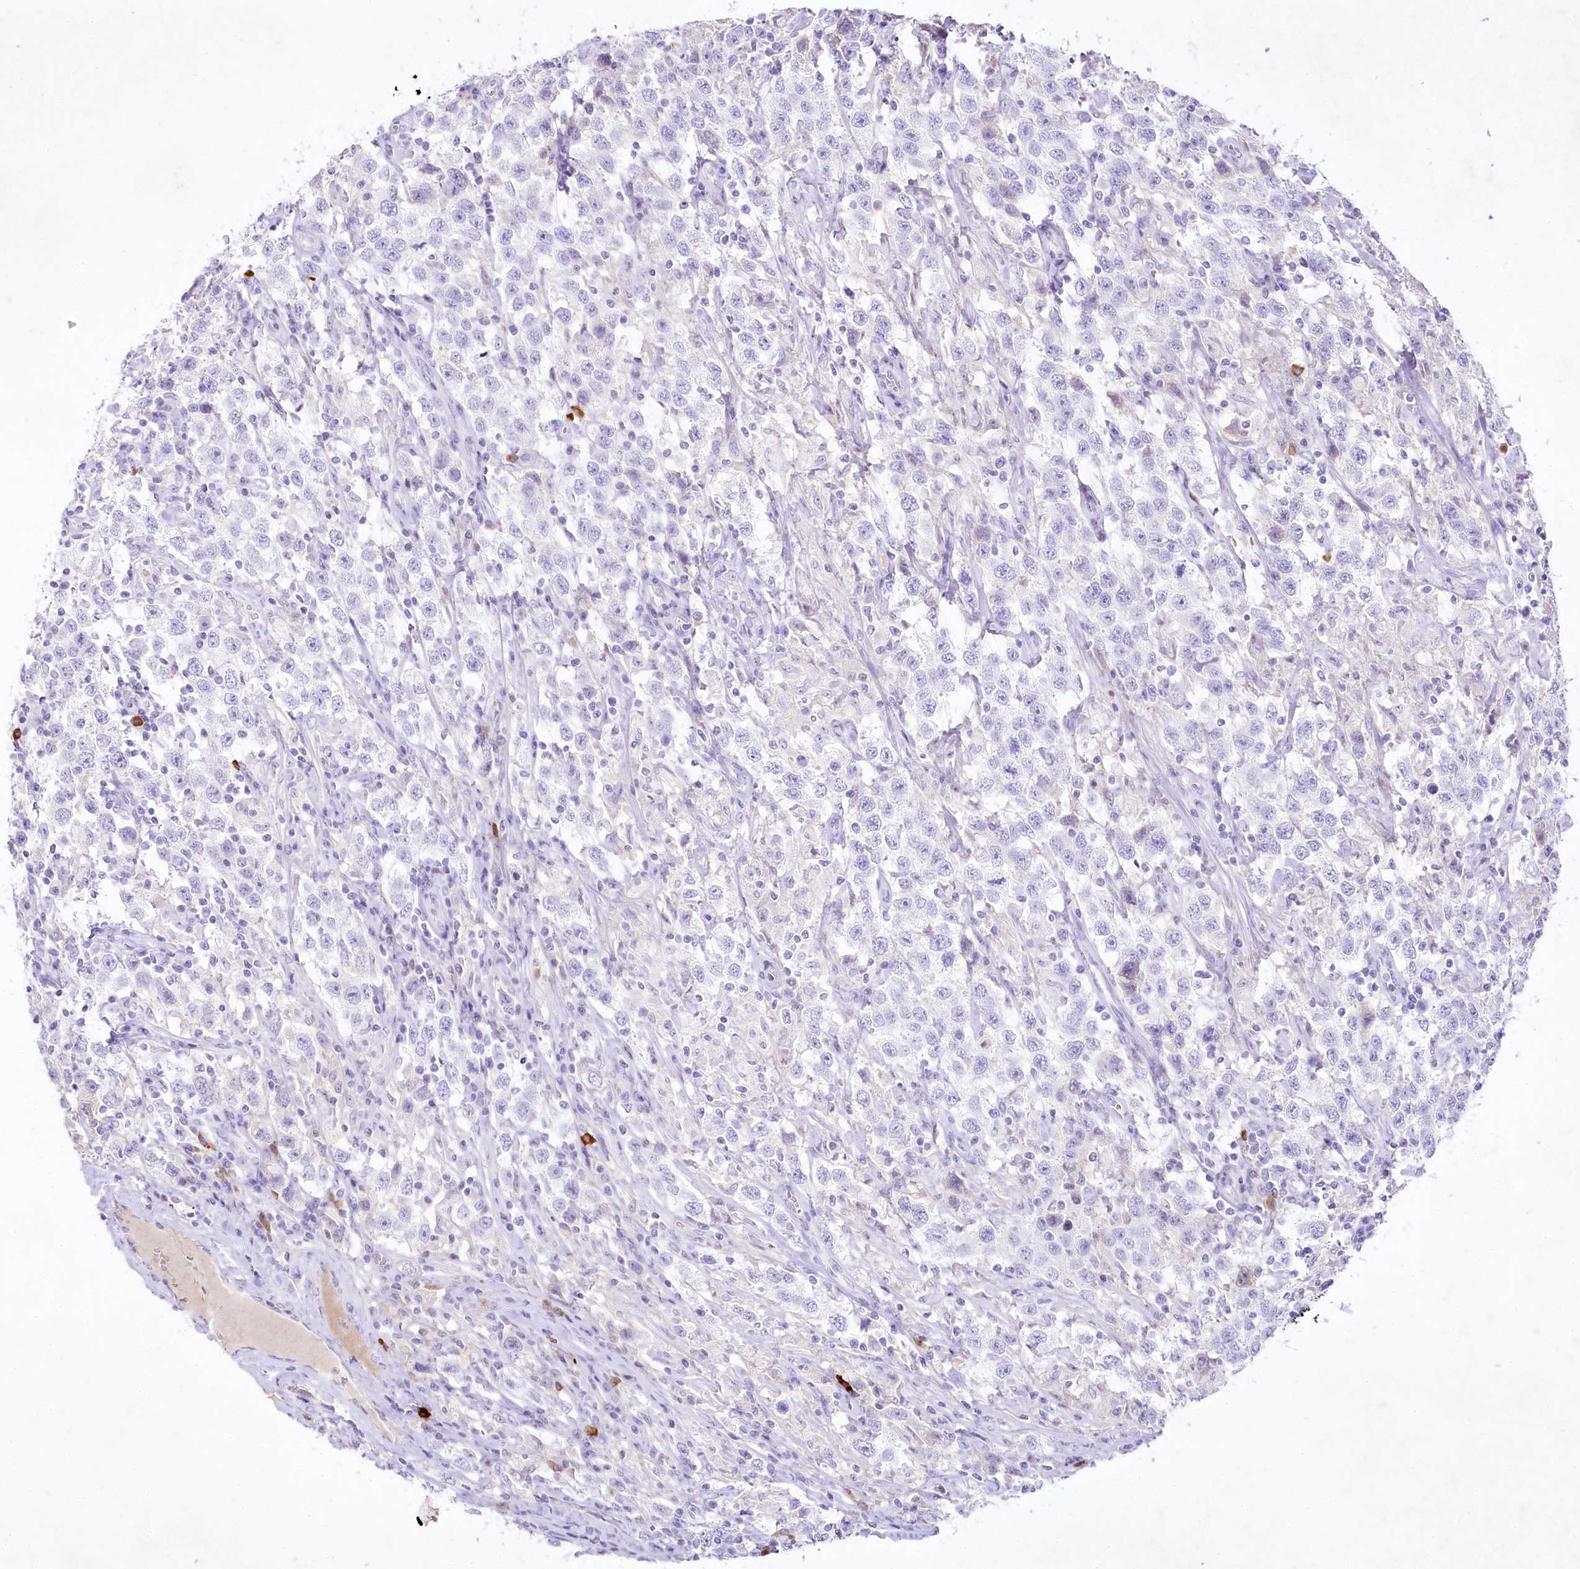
{"staining": {"intensity": "negative", "quantity": "none", "location": "none"}, "tissue": "testis cancer", "cell_type": "Tumor cells", "image_type": "cancer", "snomed": [{"axis": "morphology", "description": "Seminoma, NOS"}, {"axis": "topography", "description": "Testis"}], "caption": "Photomicrograph shows no significant protein positivity in tumor cells of testis cancer.", "gene": "MYOZ1", "patient": {"sex": "male", "age": 41}}